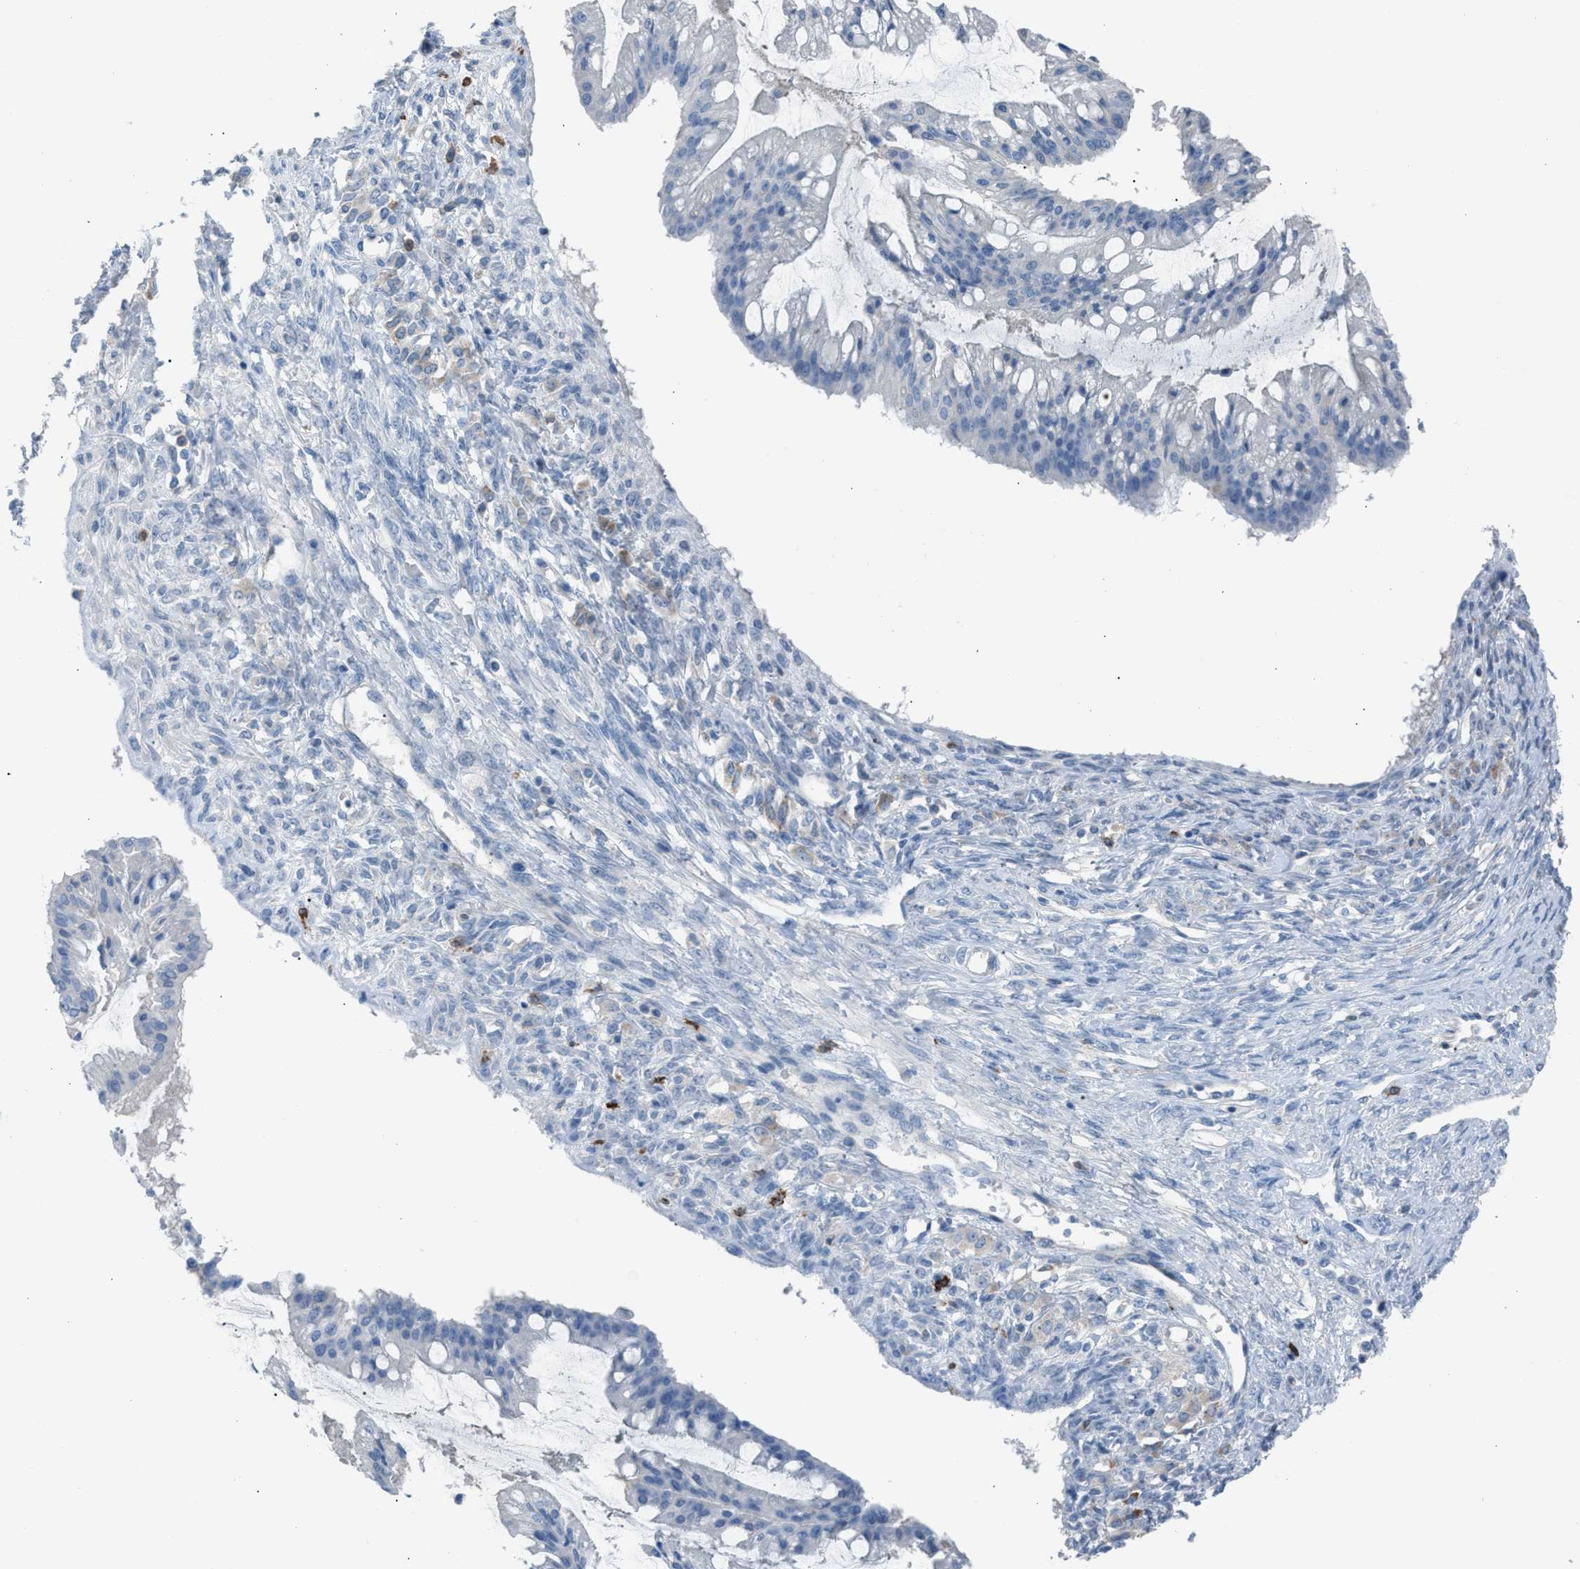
{"staining": {"intensity": "negative", "quantity": "none", "location": "none"}, "tissue": "ovarian cancer", "cell_type": "Tumor cells", "image_type": "cancer", "snomed": [{"axis": "morphology", "description": "Cystadenocarcinoma, mucinous, NOS"}, {"axis": "topography", "description": "Ovary"}], "caption": "An immunohistochemistry (IHC) photomicrograph of ovarian cancer (mucinous cystadenocarcinoma) is shown. There is no staining in tumor cells of ovarian cancer (mucinous cystadenocarcinoma).", "gene": "CLEC10A", "patient": {"sex": "female", "age": 73}}